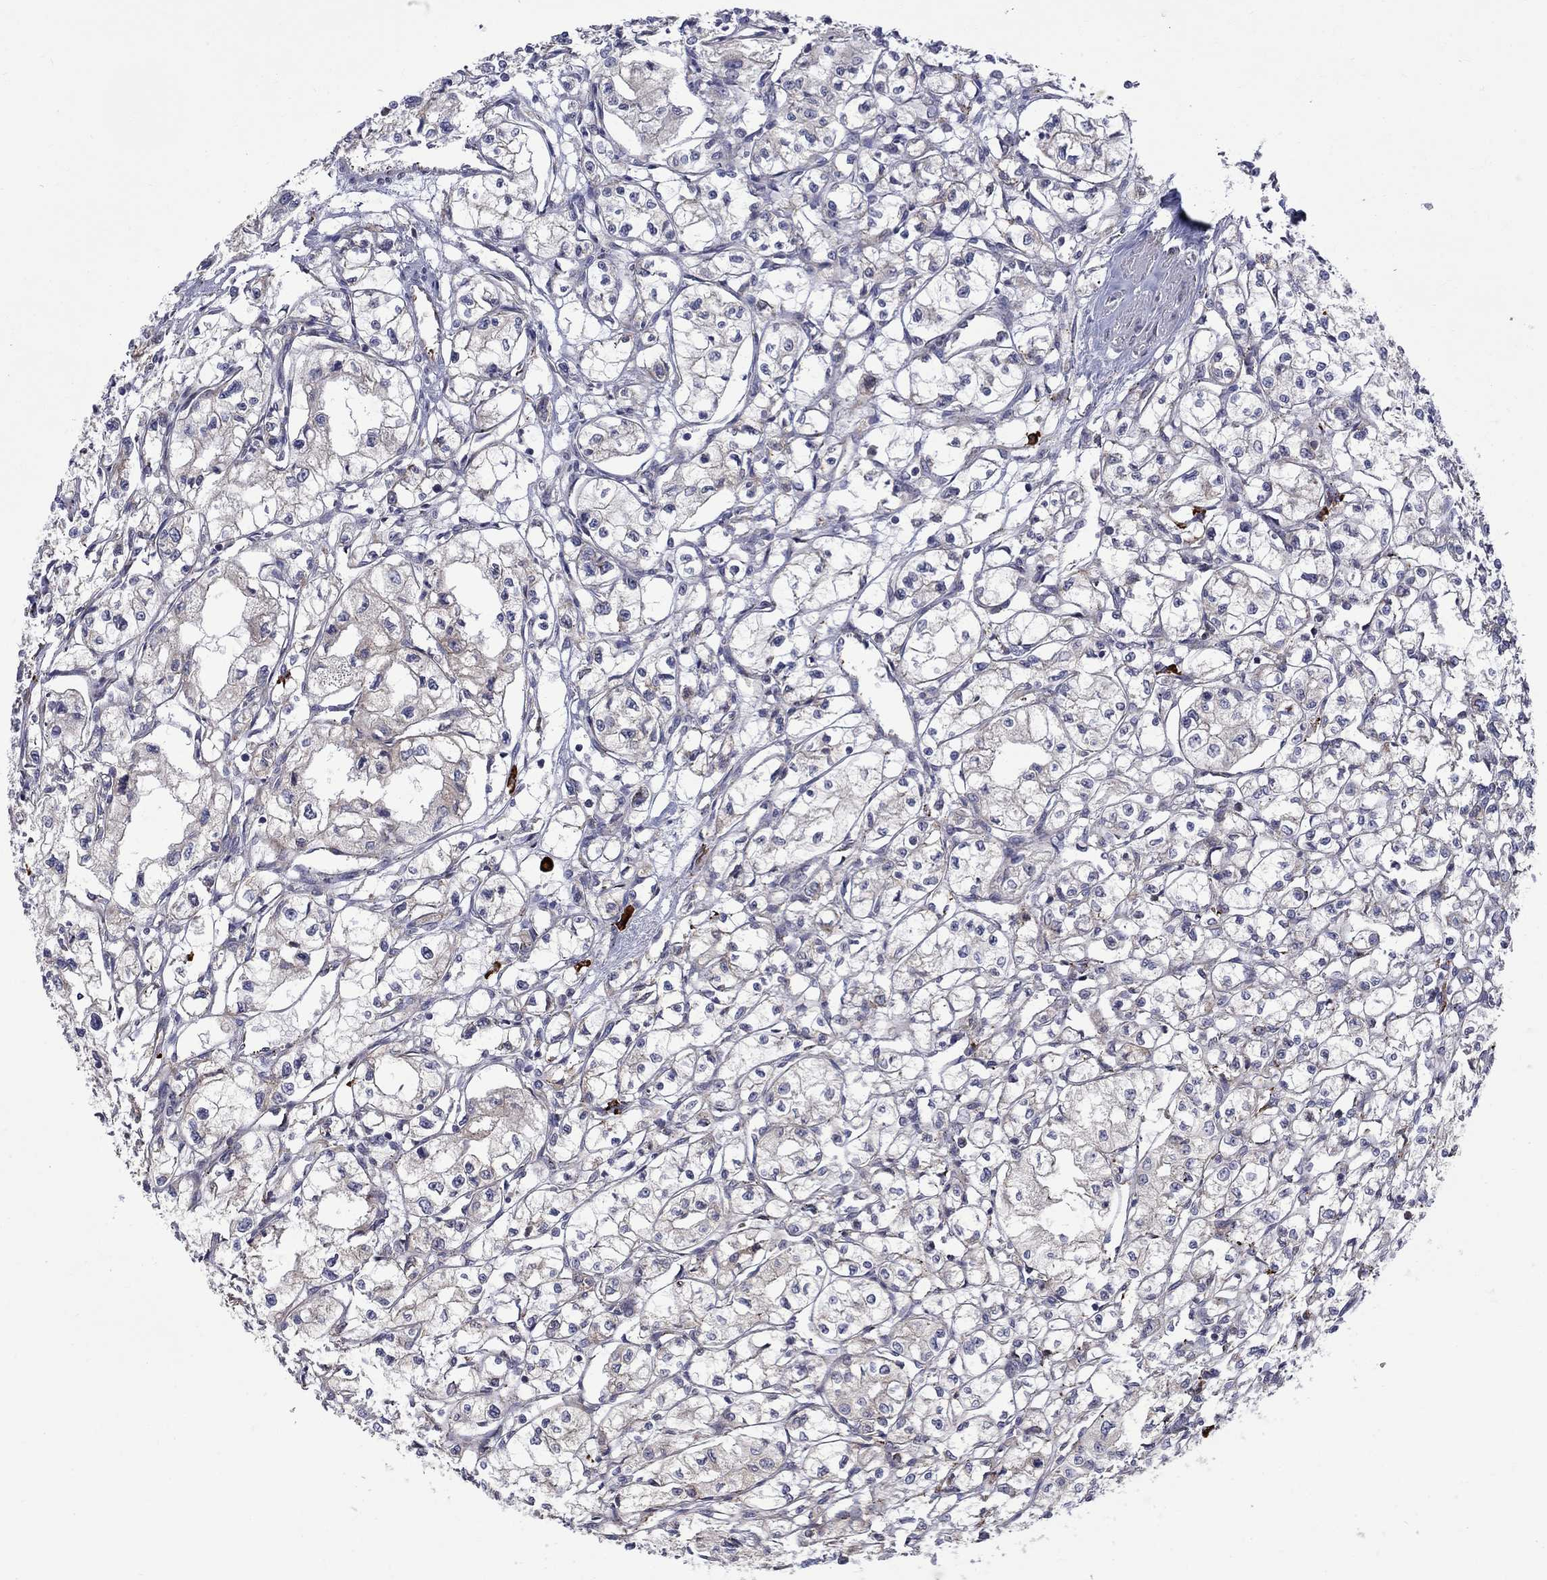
{"staining": {"intensity": "negative", "quantity": "none", "location": "none"}, "tissue": "renal cancer", "cell_type": "Tumor cells", "image_type": "cancer", "snomed": [{"axis": "morphology", "description": "Adenocarcinoma, NOS"}, {"axis": "topography", "description": "Kidney"}], "caption": "There is no significant expression in tumor cells of adenocarcinoma (renal).", "gene": "ASNS", "patient": {"sex": "male", "age": 56}}